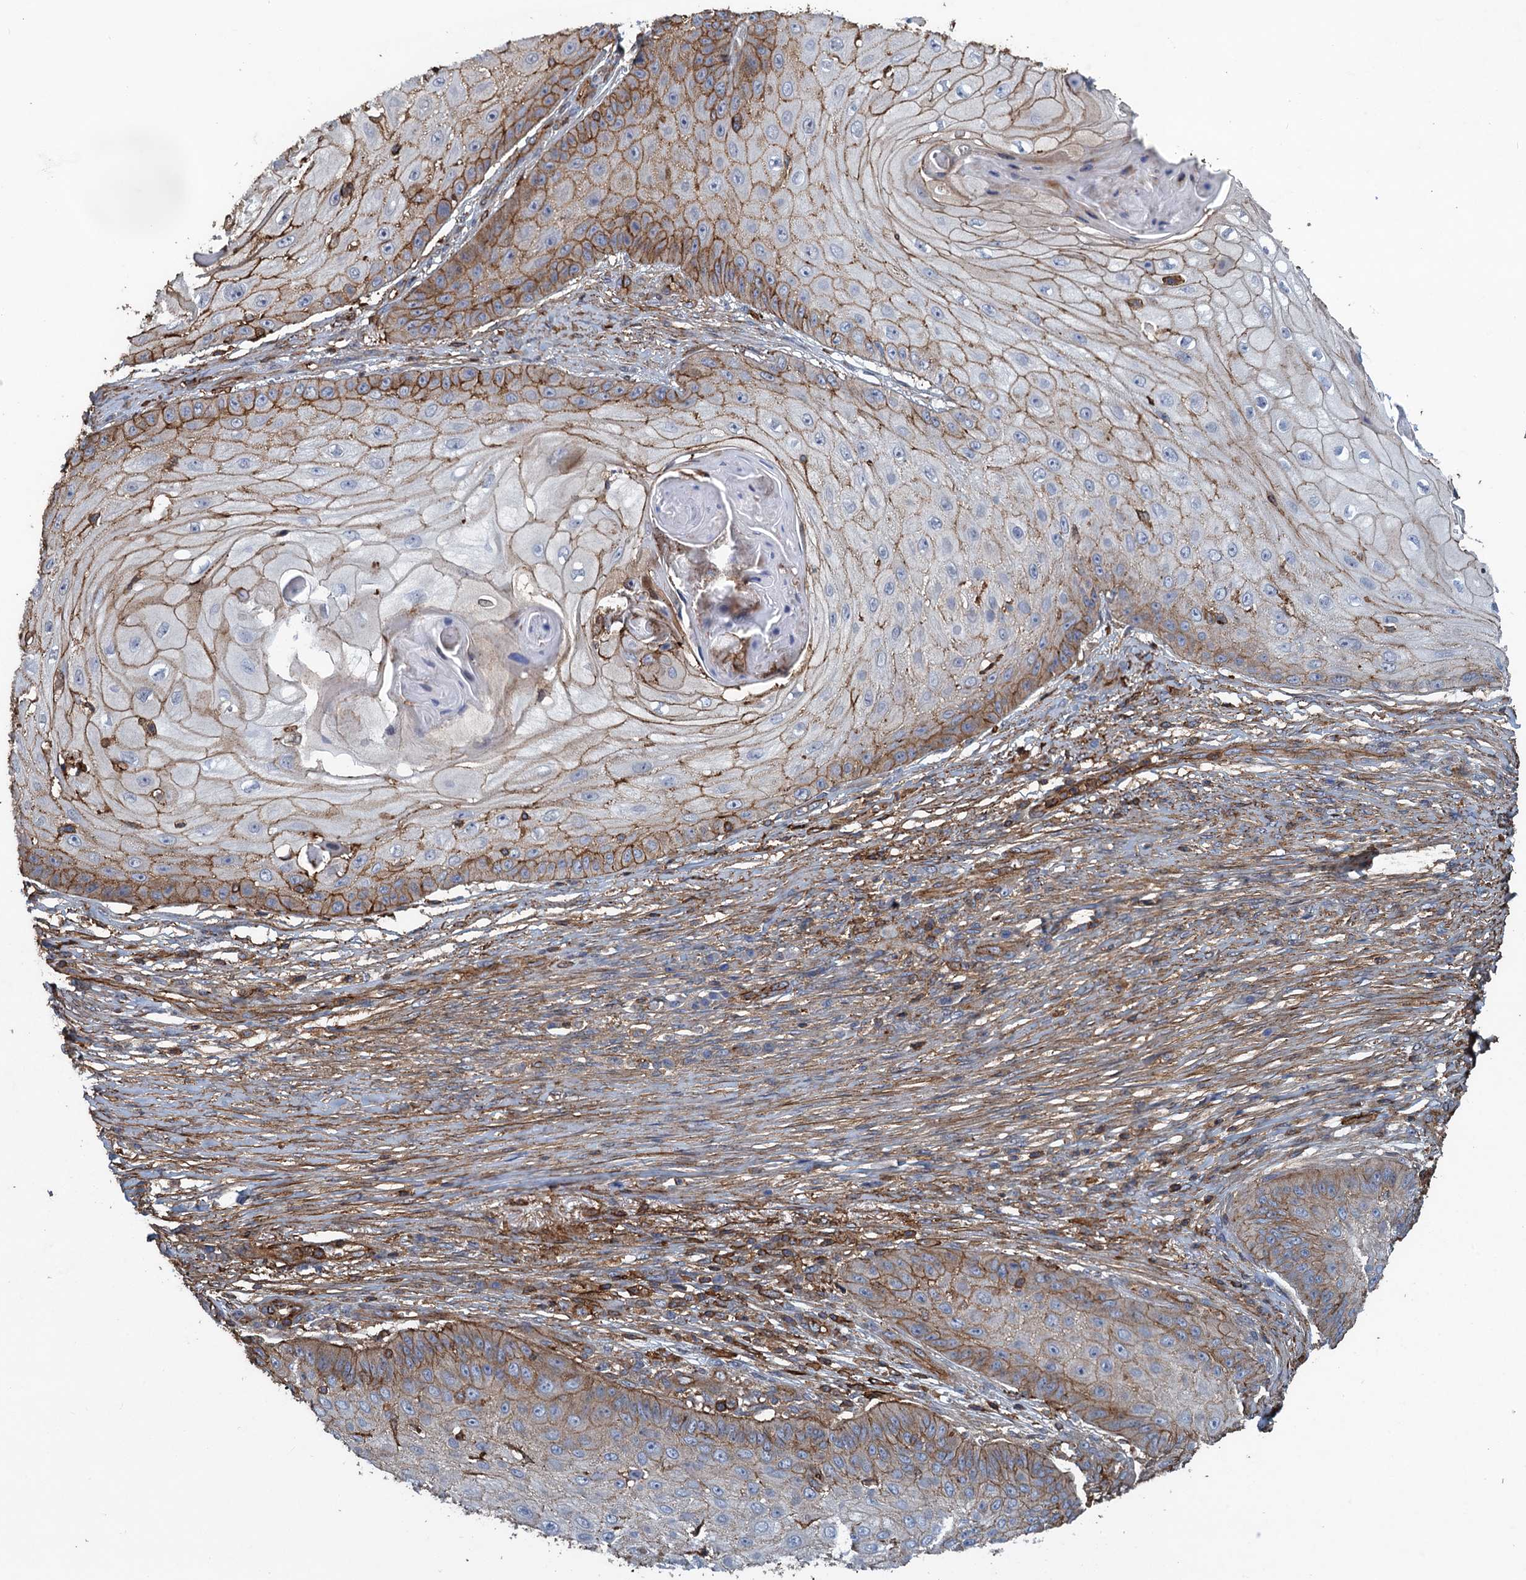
{"staining": {"intensity": "strong", "quantity": "25%-75%", "location": "cytoplasmic/membranous"}, "tissue": "skin cancer", "cell_type": "Tumor cells", "image_type": "cancer", "snomed": [{"axis": "morphology", "description": "Squamous cell carcinoma, NOS"}, {"axis": "topography", "description": "Skin"}], "caption": "Squamous cell carcinoma (skin) was stained to show a protein in brown. There is high levels of strong cytoplasmic/membranous staining in approximately 25%-75% of tumor cells.", "gene": "PROSER2", "patient": {"sex": "male", "age": 70}}